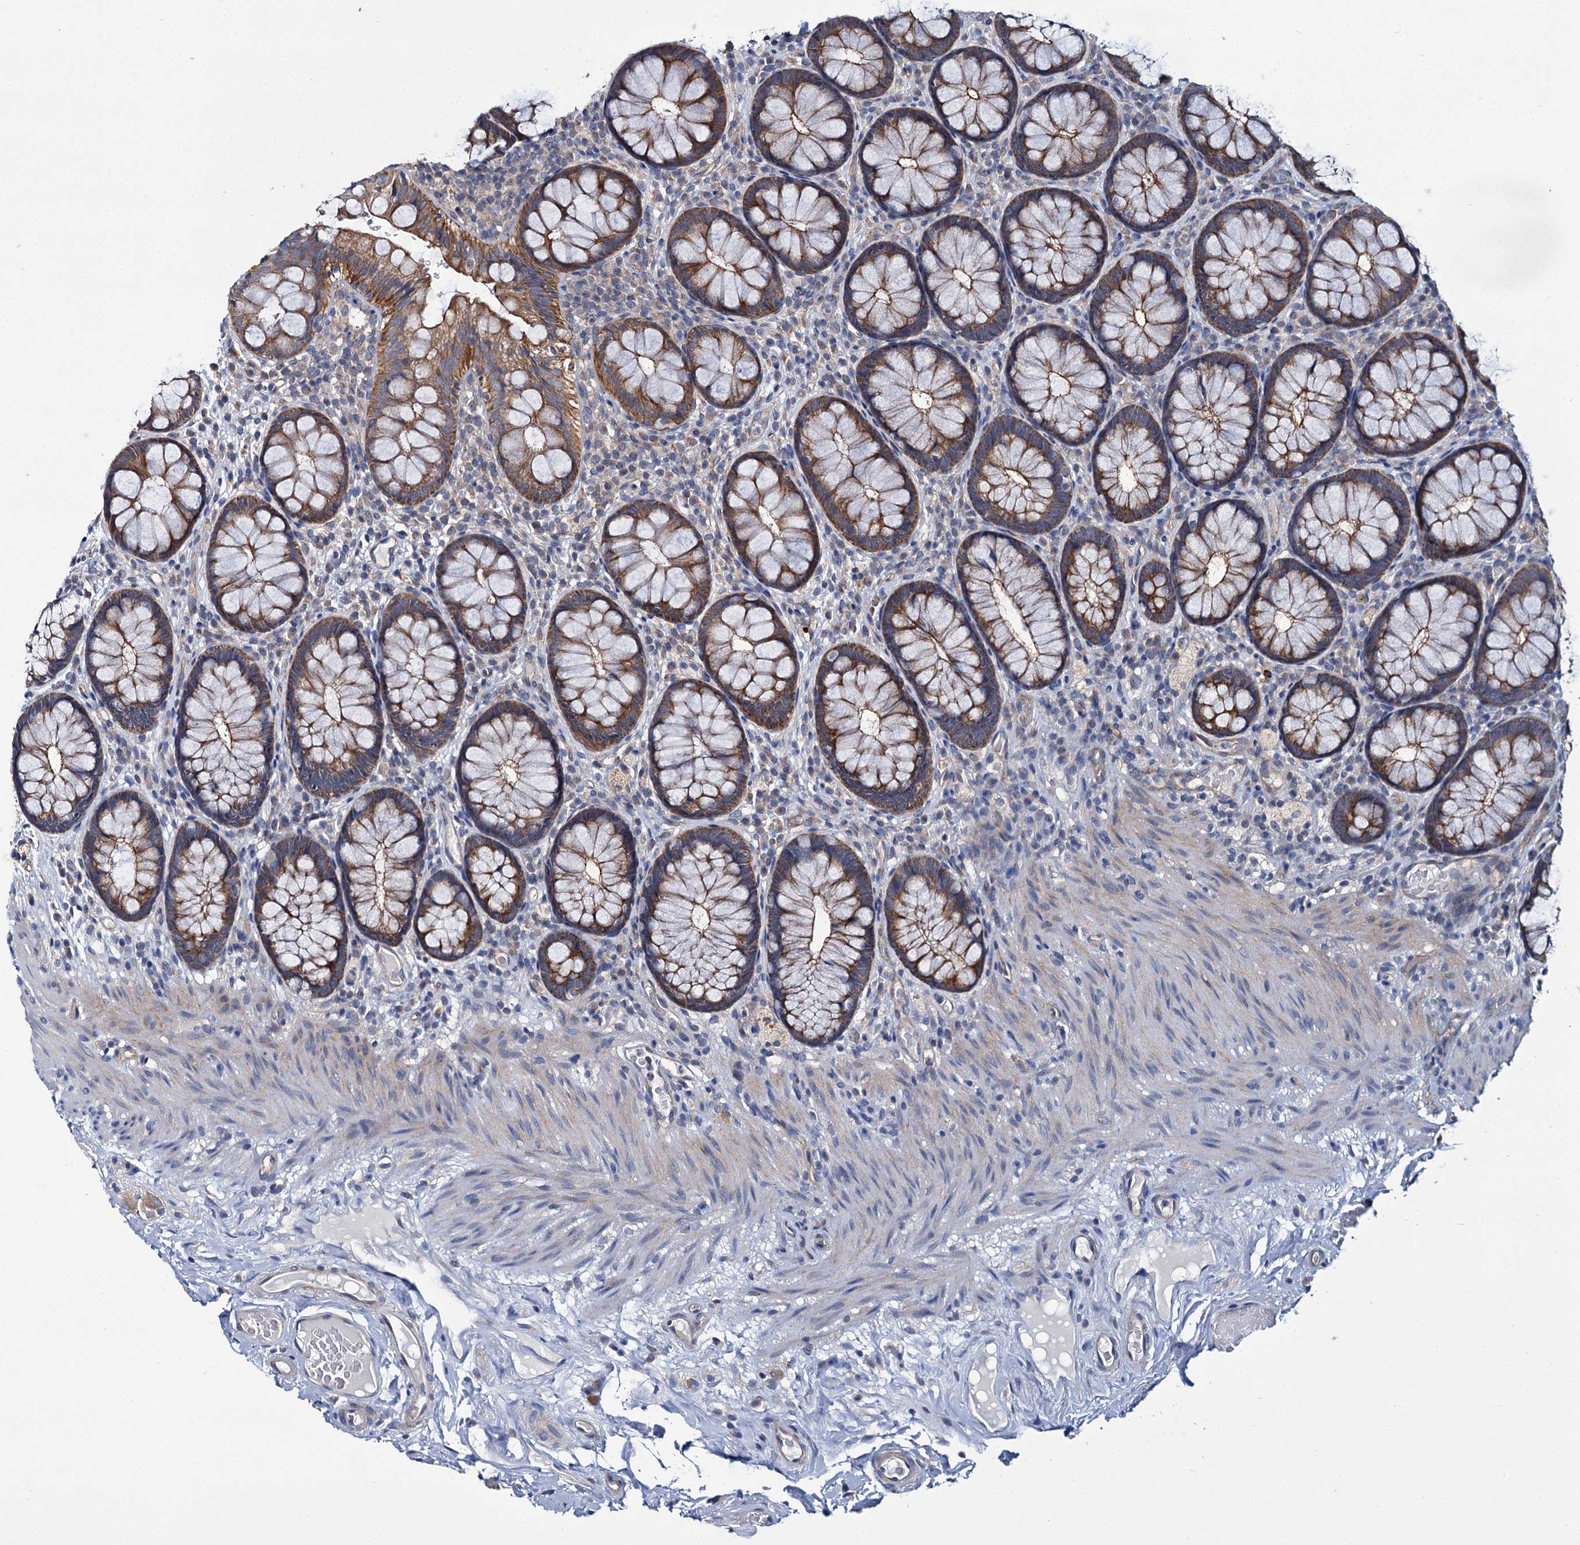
{"staining": {"intensity": "strong", "quantity": ">75%", "location": "cytoplasmic/membranous"}, "tissue": "rectum", "cell_type": "Glandular cells", "image_type": "normal", "snomed": [{"axis": "morphology", "description": "Normal tissue, NOS"}, {"axis": "topography", "description": "Rectum"}], "caption": "Rectum stained with a brown dye reveals strong cytoplasmic/membranous positive positivity in about >75% of glandular cells.", "gene": "CEP295", "patient": {"sex": "male", "age": 83}}